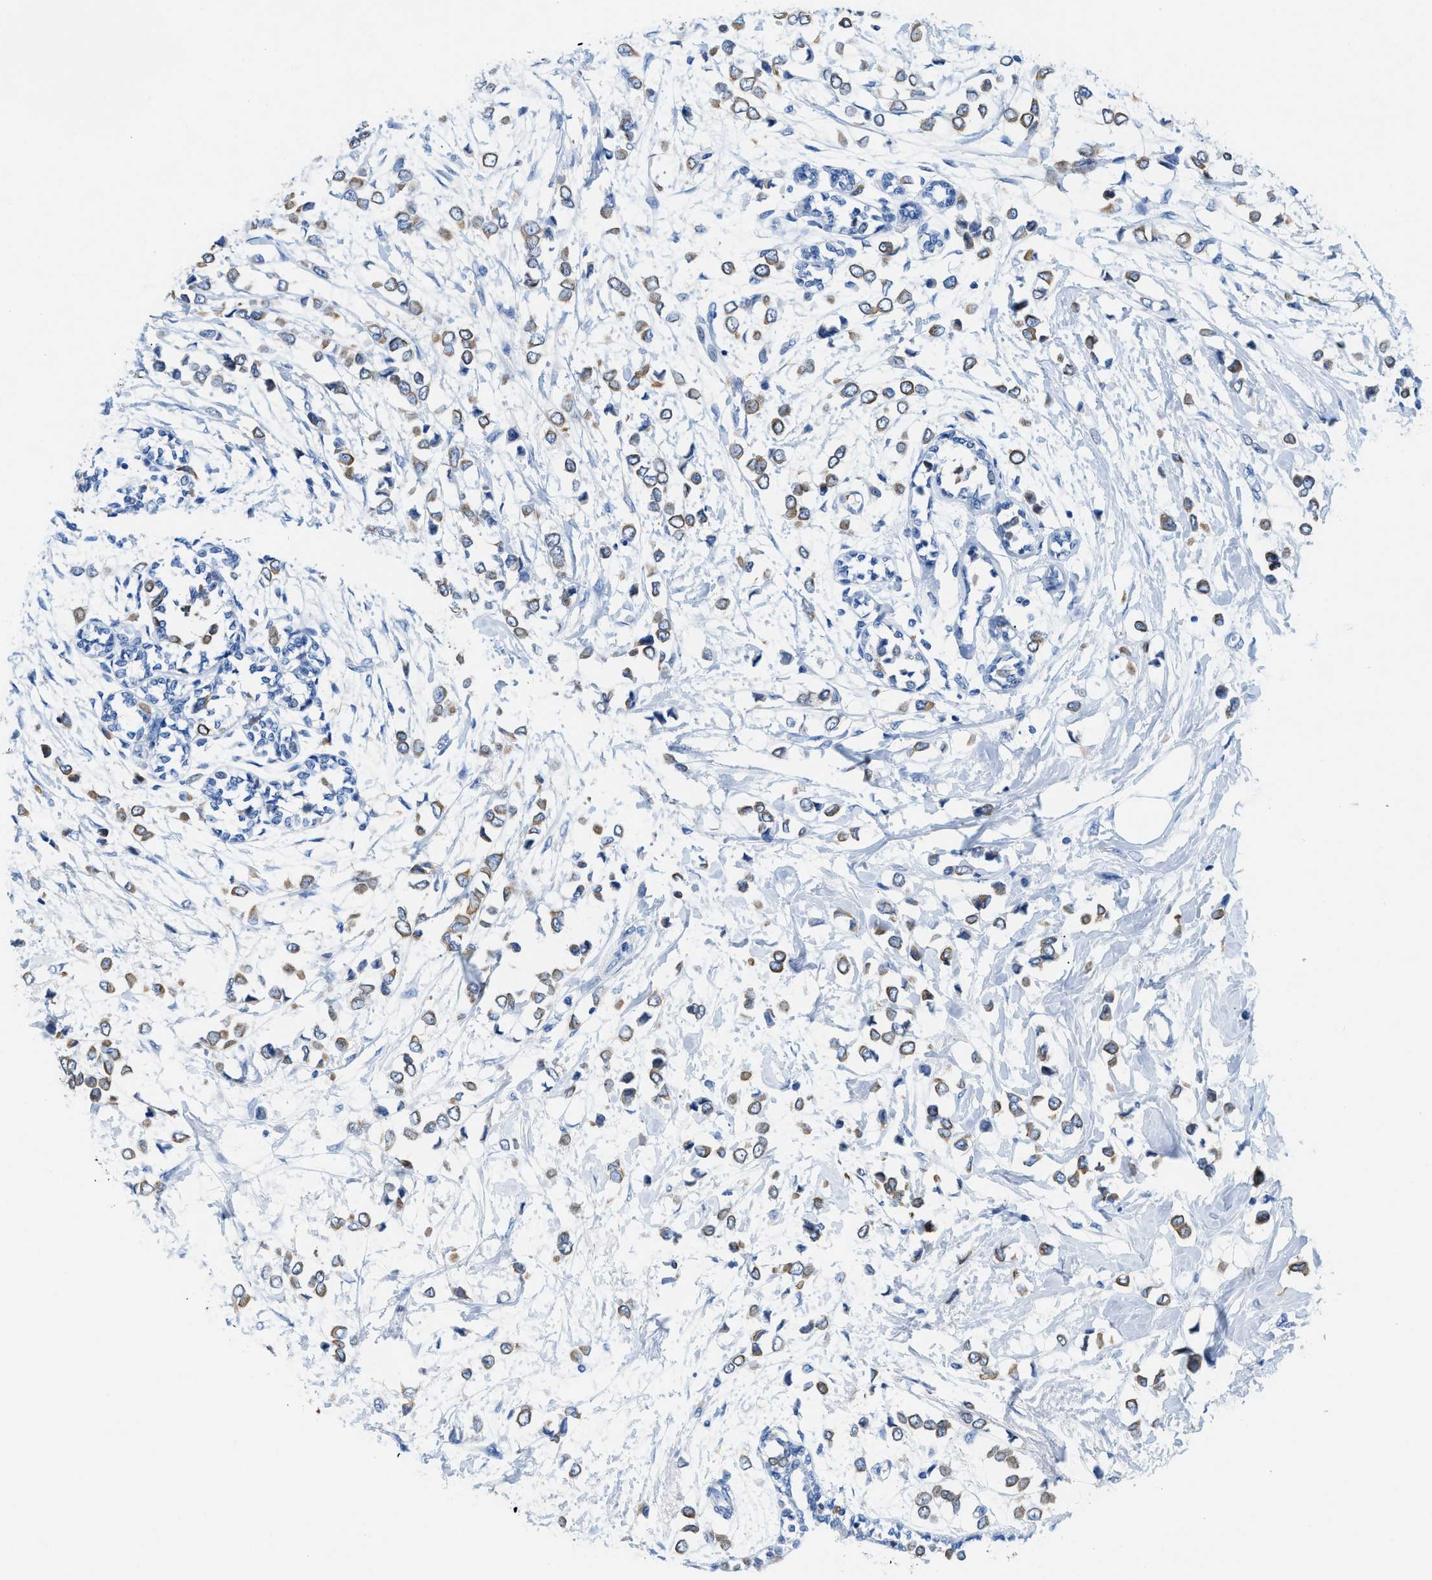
{"staining": {"intensity": "weak", "quantity": ">75%", "location": "cytoplasmic/membranous"}, "tissue": "breast cancer", "cell_type": "Tumor cells", "image_type": "cancer", "snomed": [{"axis": "morphology", "description": "Lobular carcinoma"}, {"axis": "topography", "description": "Breast"}], "caption": "The immunohistochemical stain labels weak cytoplasmic/membranous positivity in tumor cells of lobular carcinoma (breast) tissue.", "gene": "BPGM", "patient": {"sex": "female", "age": 51}}